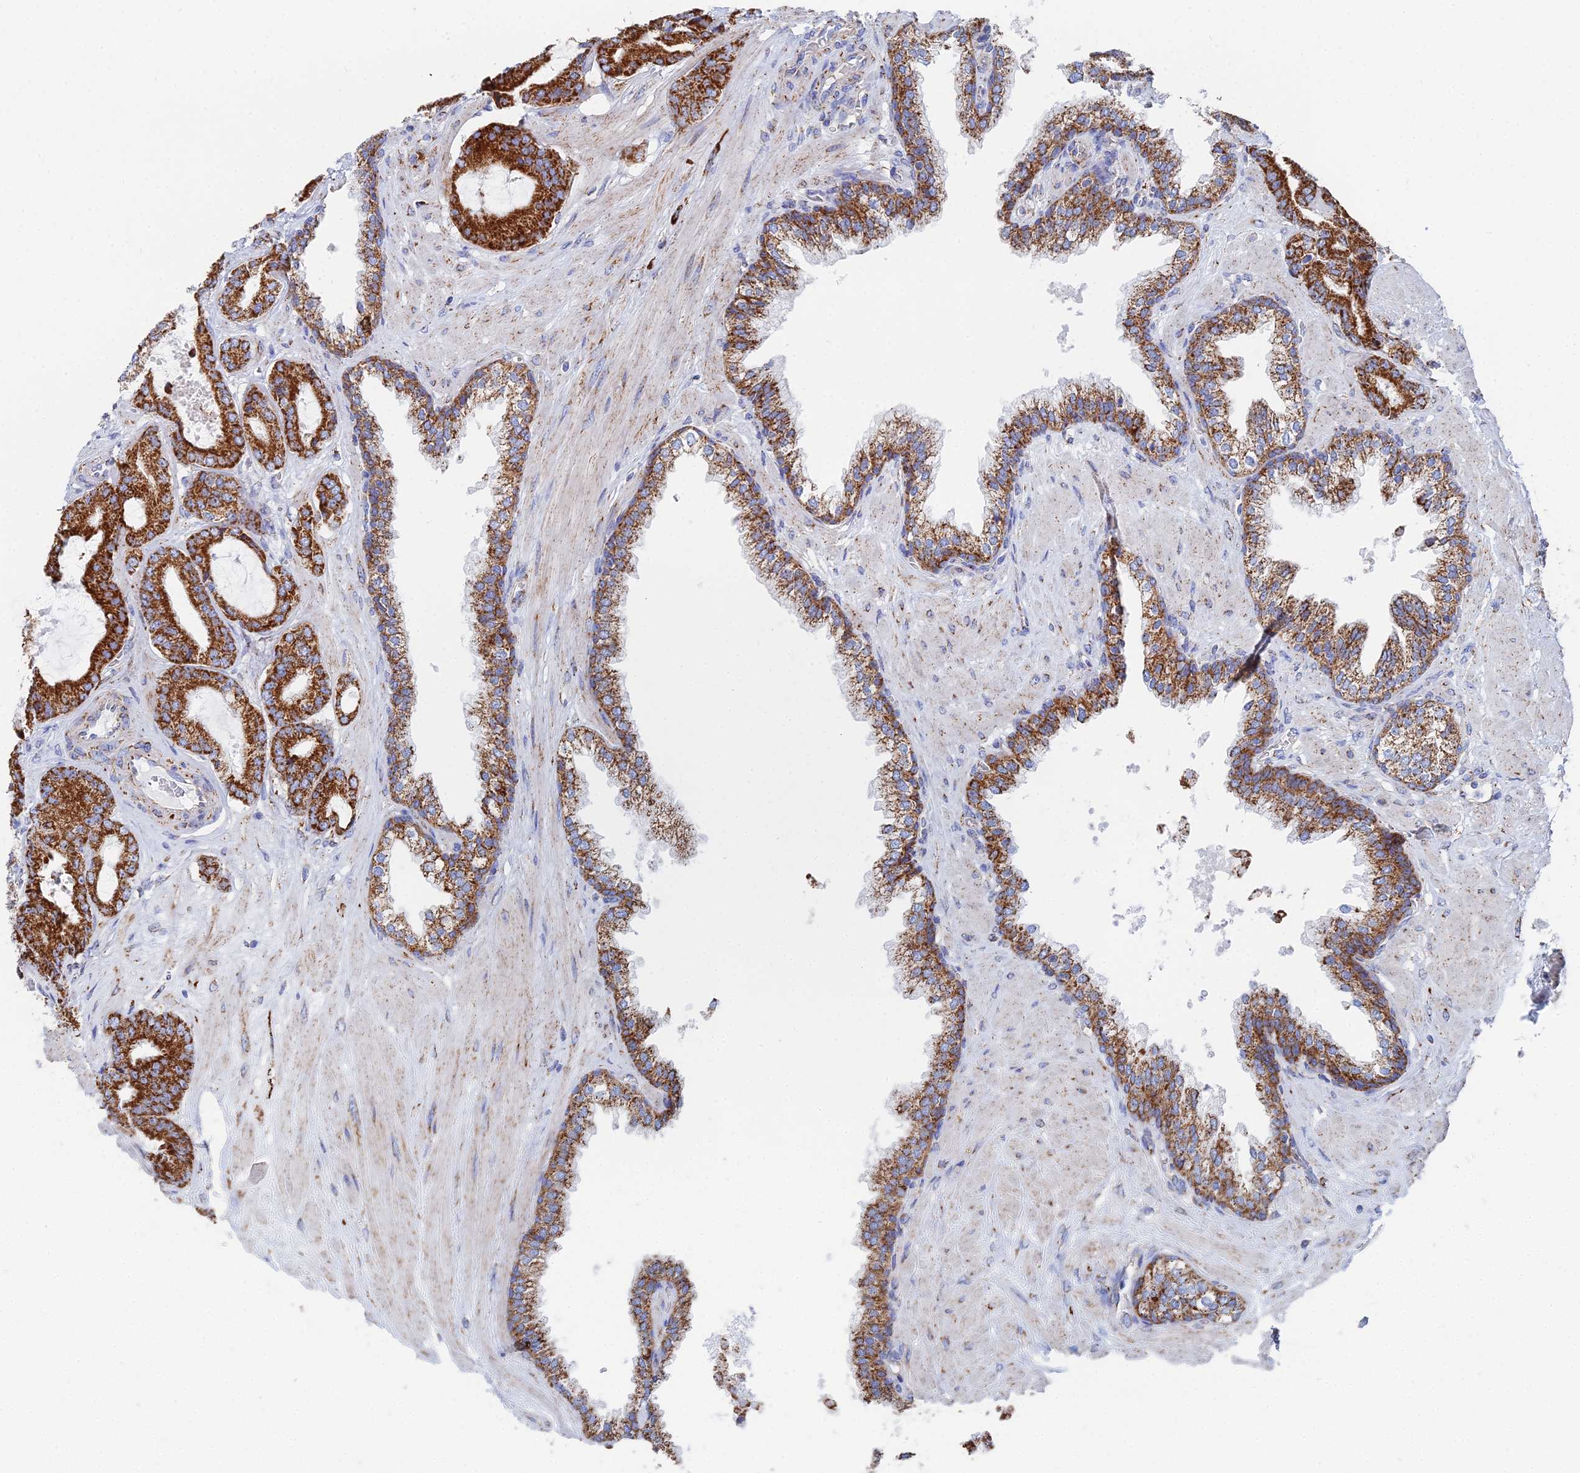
{"staining": {"intensity": "strong", "quantity": ">75%", "location": "cytoplasmic/membranous"}, "tissue": "prostate cancer", "cell_type": "Tumor cells", "image_type": "cancer", "snomed": [{"axis": "morphology", "description": "Adenocarcinoma, Low grade"}, {"axis": "topography", "description": "Prostate"}], "caption": "Immunohistochemistry histopathology image of prostate adenocarcinoma (low-grade) stained for a protein (brown), which displays high levels of strong cytoplasmic/membranous staining in about >75% of tumor cells.", "gene": "IFT80", "patient": {"sex": "male", "age": 57}}